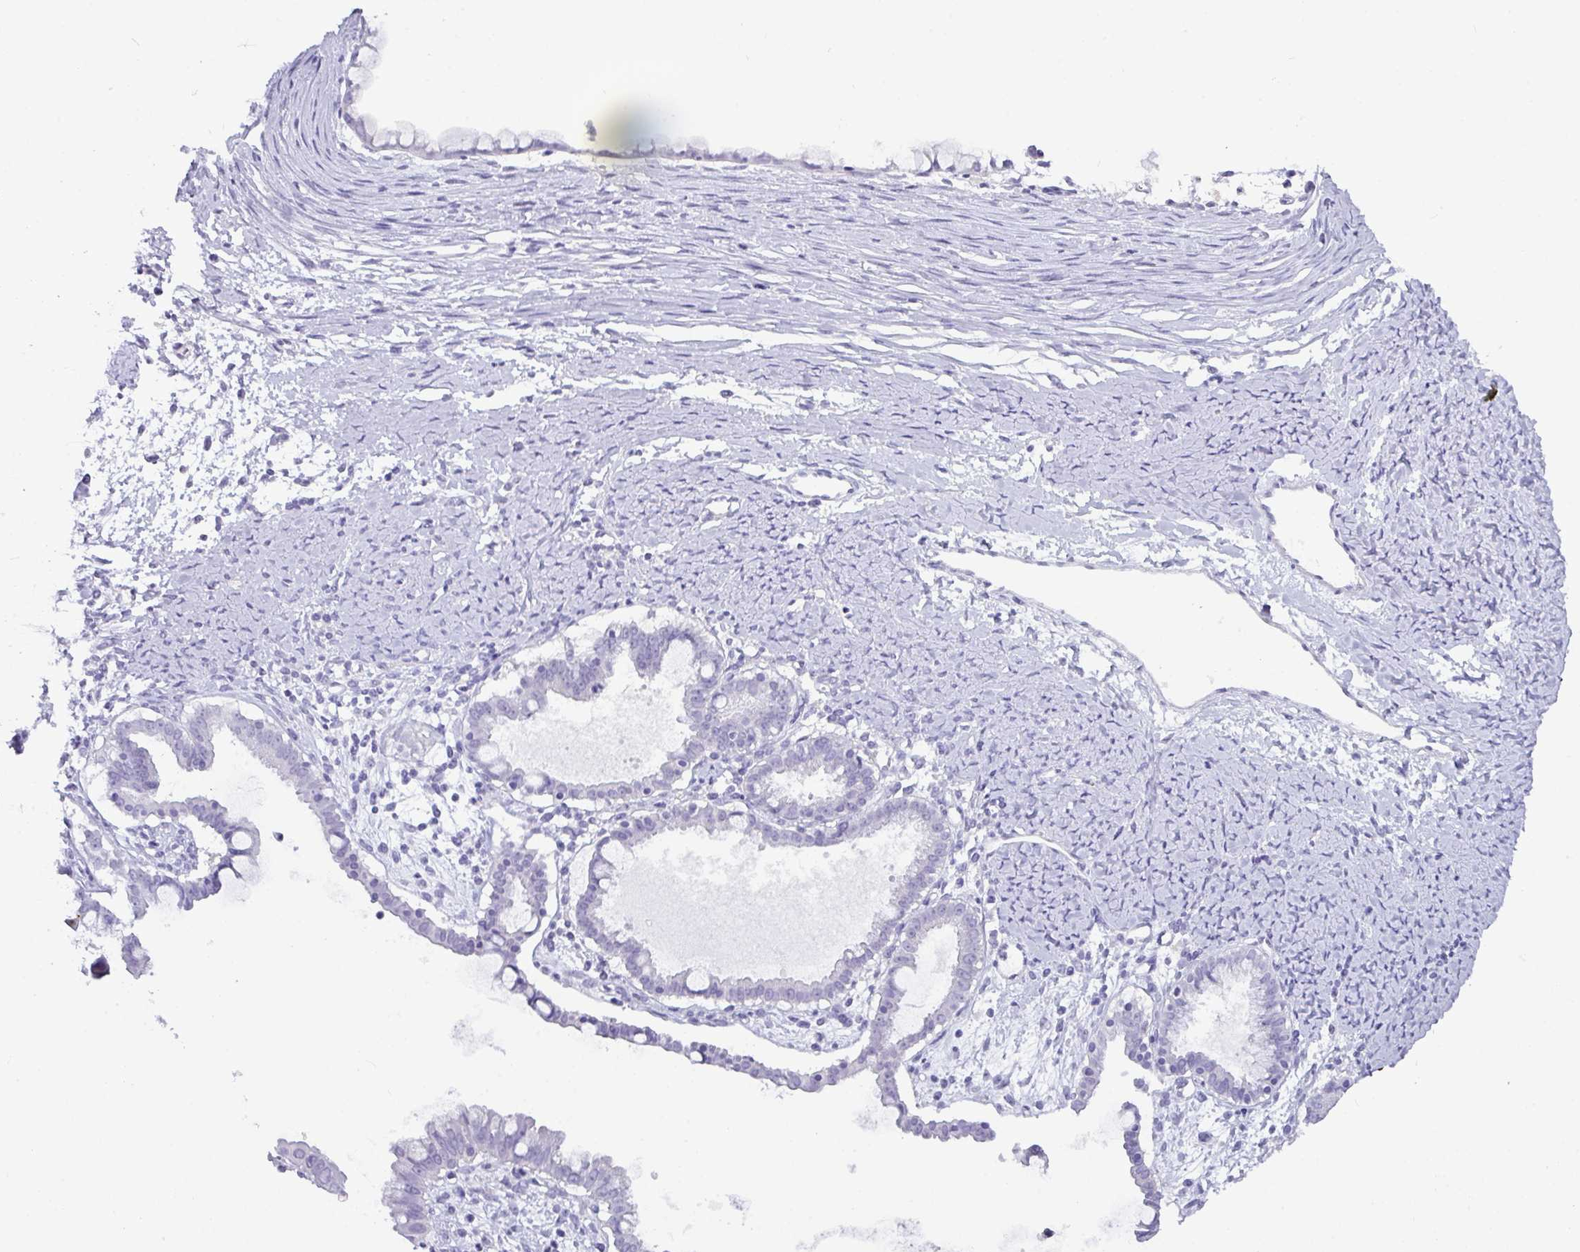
{"staining": {"intensity": "negative", "quantity": "none", "location": "none"}, "tissue": "ovarian cancer", "cell_type": "Tumor cells", "image_type": "cancer", "snomed": [{"axis": "morphology", "description": "Cystadenocarcinoma, mucinous, NOS"}, {"axis": "topography", "description": "Ovary"}], "caption": "A histopathology image of mucinous cystadenocarcinoma (ovarian) stained for a protein displays no brown staining in tumor cells. The staining is performed using DAB (3,3'-diaminobenzidine) brown chromogen with nuclei counter-stained in using hematoxylin.", "gene": "ZNF524", "patient": {"sex": "female", "age": 61}}